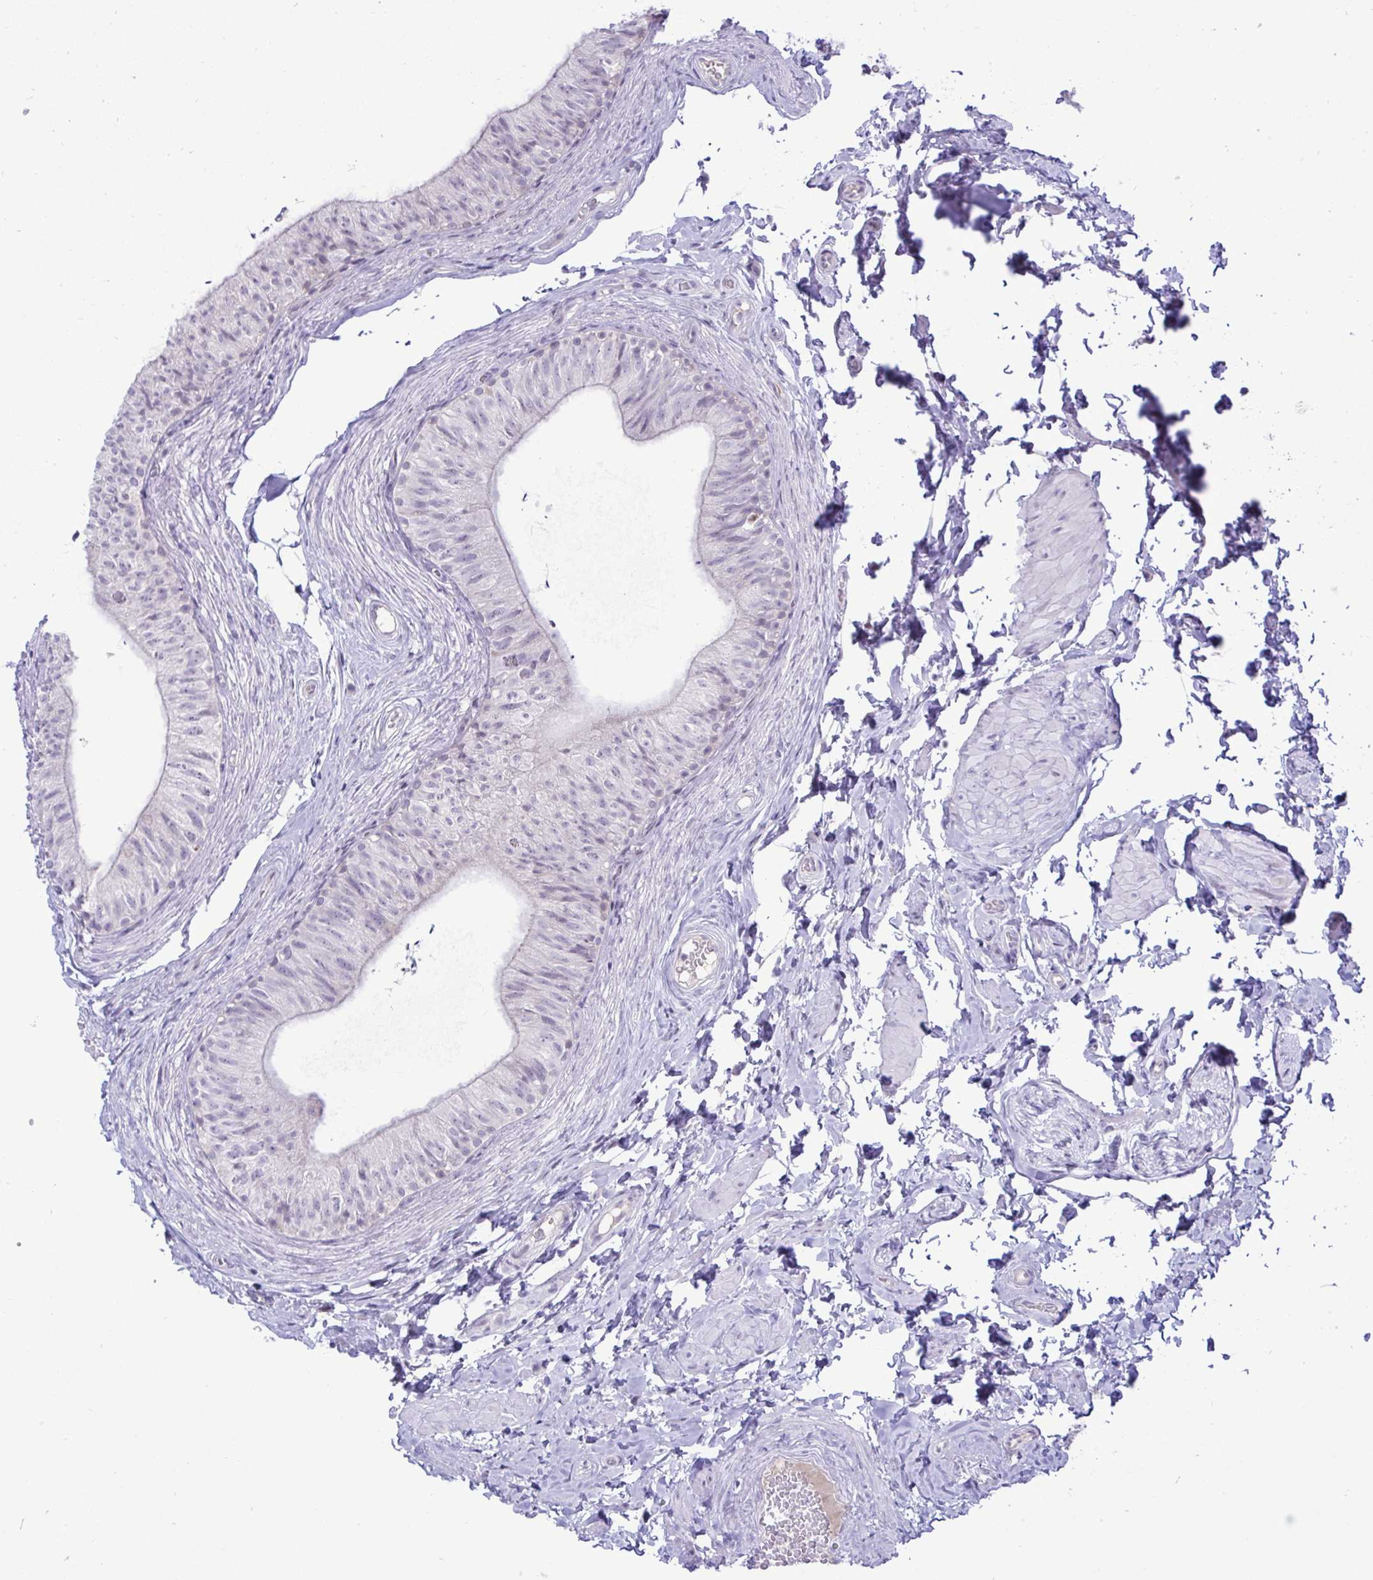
{"staining": {"intensity": "negative", "quantity": "none", "location": "none"}, "tissue": "epididymis", "cell_type": "Glandular cells", "image_type": "normal", "snomed": [{"axis": "morphology", "description": "Normal tissue, NOS"}, {"axis": "topography", "description": "Epididymis, spermatic cord, NOS"}, {"axis": "topography", "description": "Epididymis"}, {"axis": "topography", "description": "Peripheral nerve tissue"}], "caption": "Immunohistochemistry image of unremarkable epididymis stained for a protein (brown), which shows no expression in glandular cells.", "gene": "EPOP", "patient": {"sex": "male", "age": 29}}